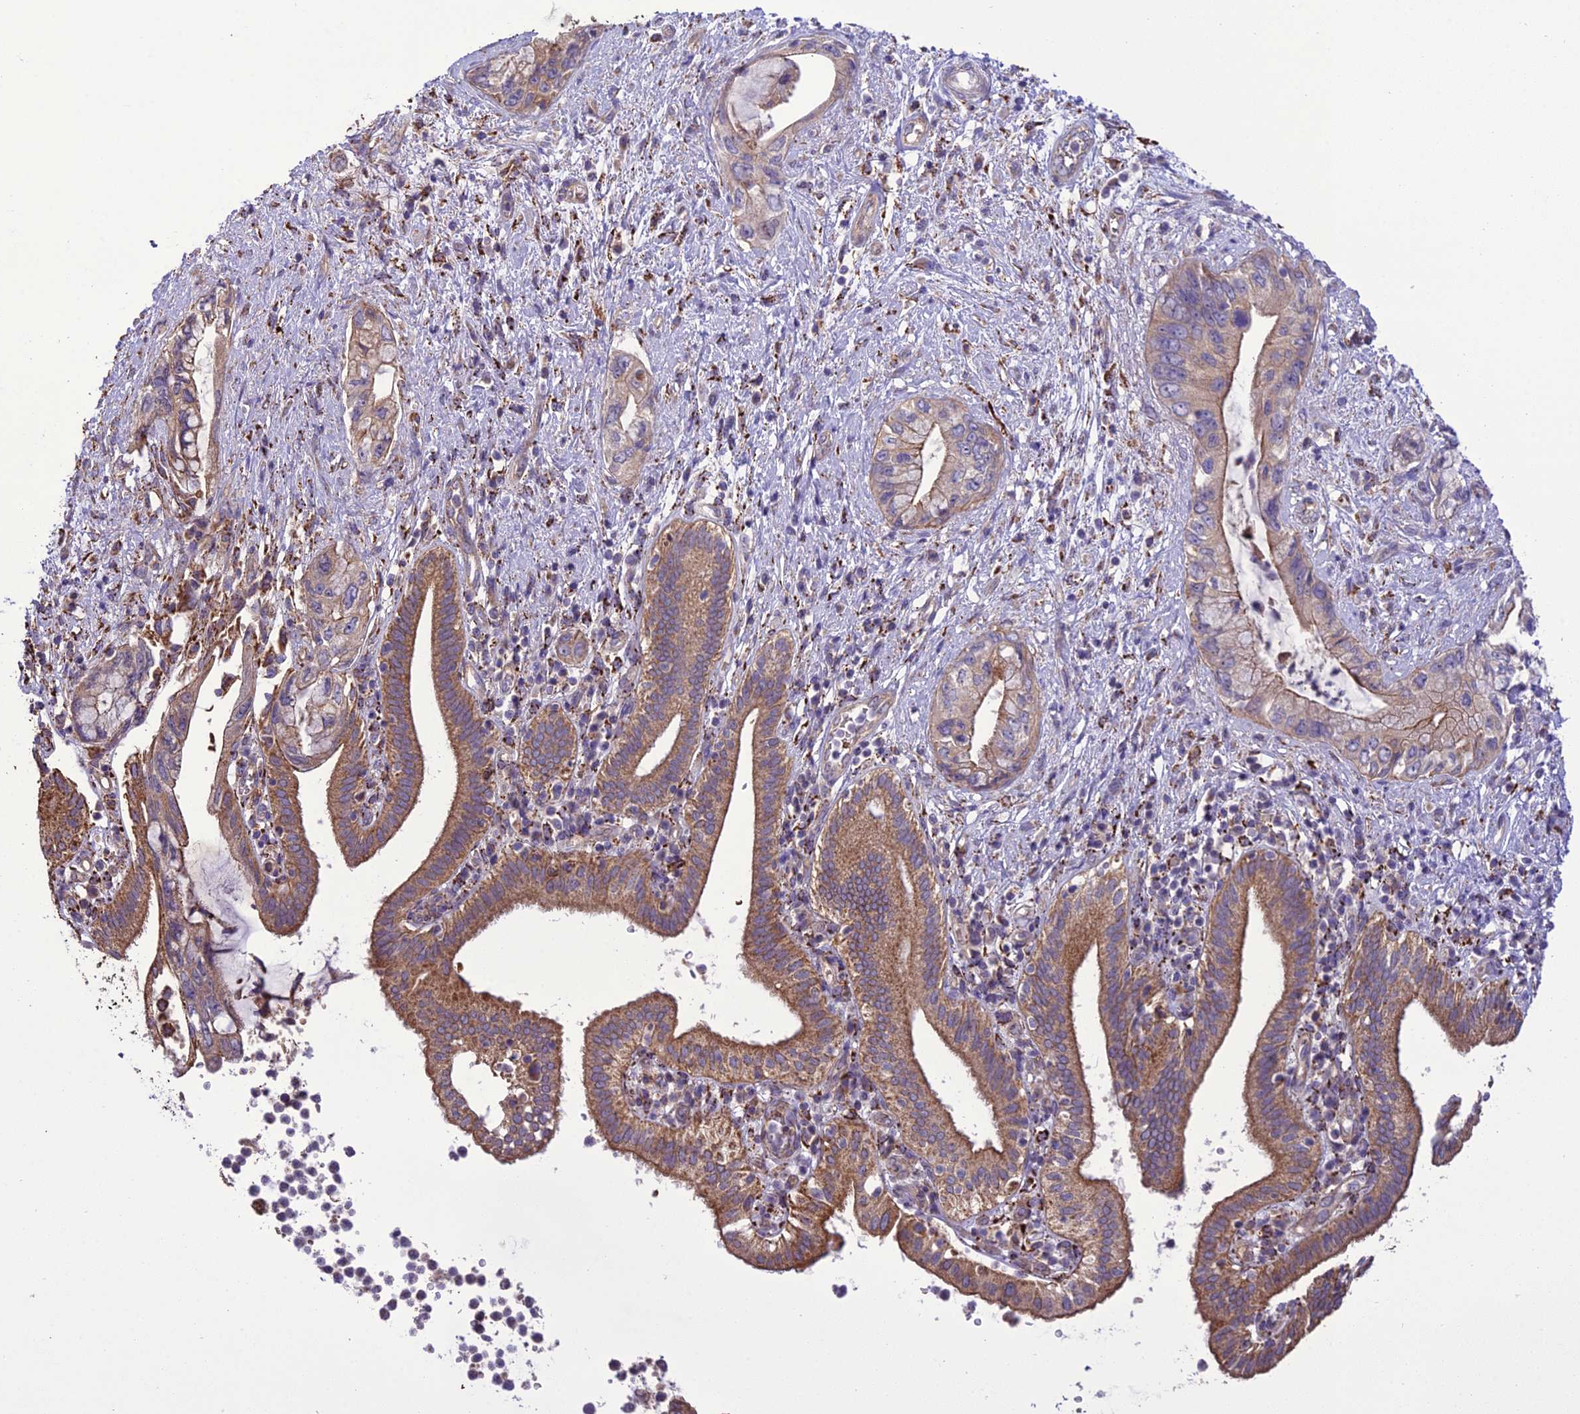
{"staining": {"intensity": "moderate", "quantity": ">75%", "location": "cytoplasmic/membranous"}, "tissue": "pancreatic cancer", "cell_type": "Tumor cells", "image_type": "cancer", "snomed": [{"axis": "morphology", "description": "Adenocarcinoma, NOS"}, {"axis": "topography", "description": "Pancreas"}], "caption": "Protein expression analysis of adenocarcinoma (pancreatic) shows moderate cytoplasmic/membranous positivity in about >75% of tumor cells.", "gene": "TBC1D24", "patient": {"sex": "female", "age": 73}}